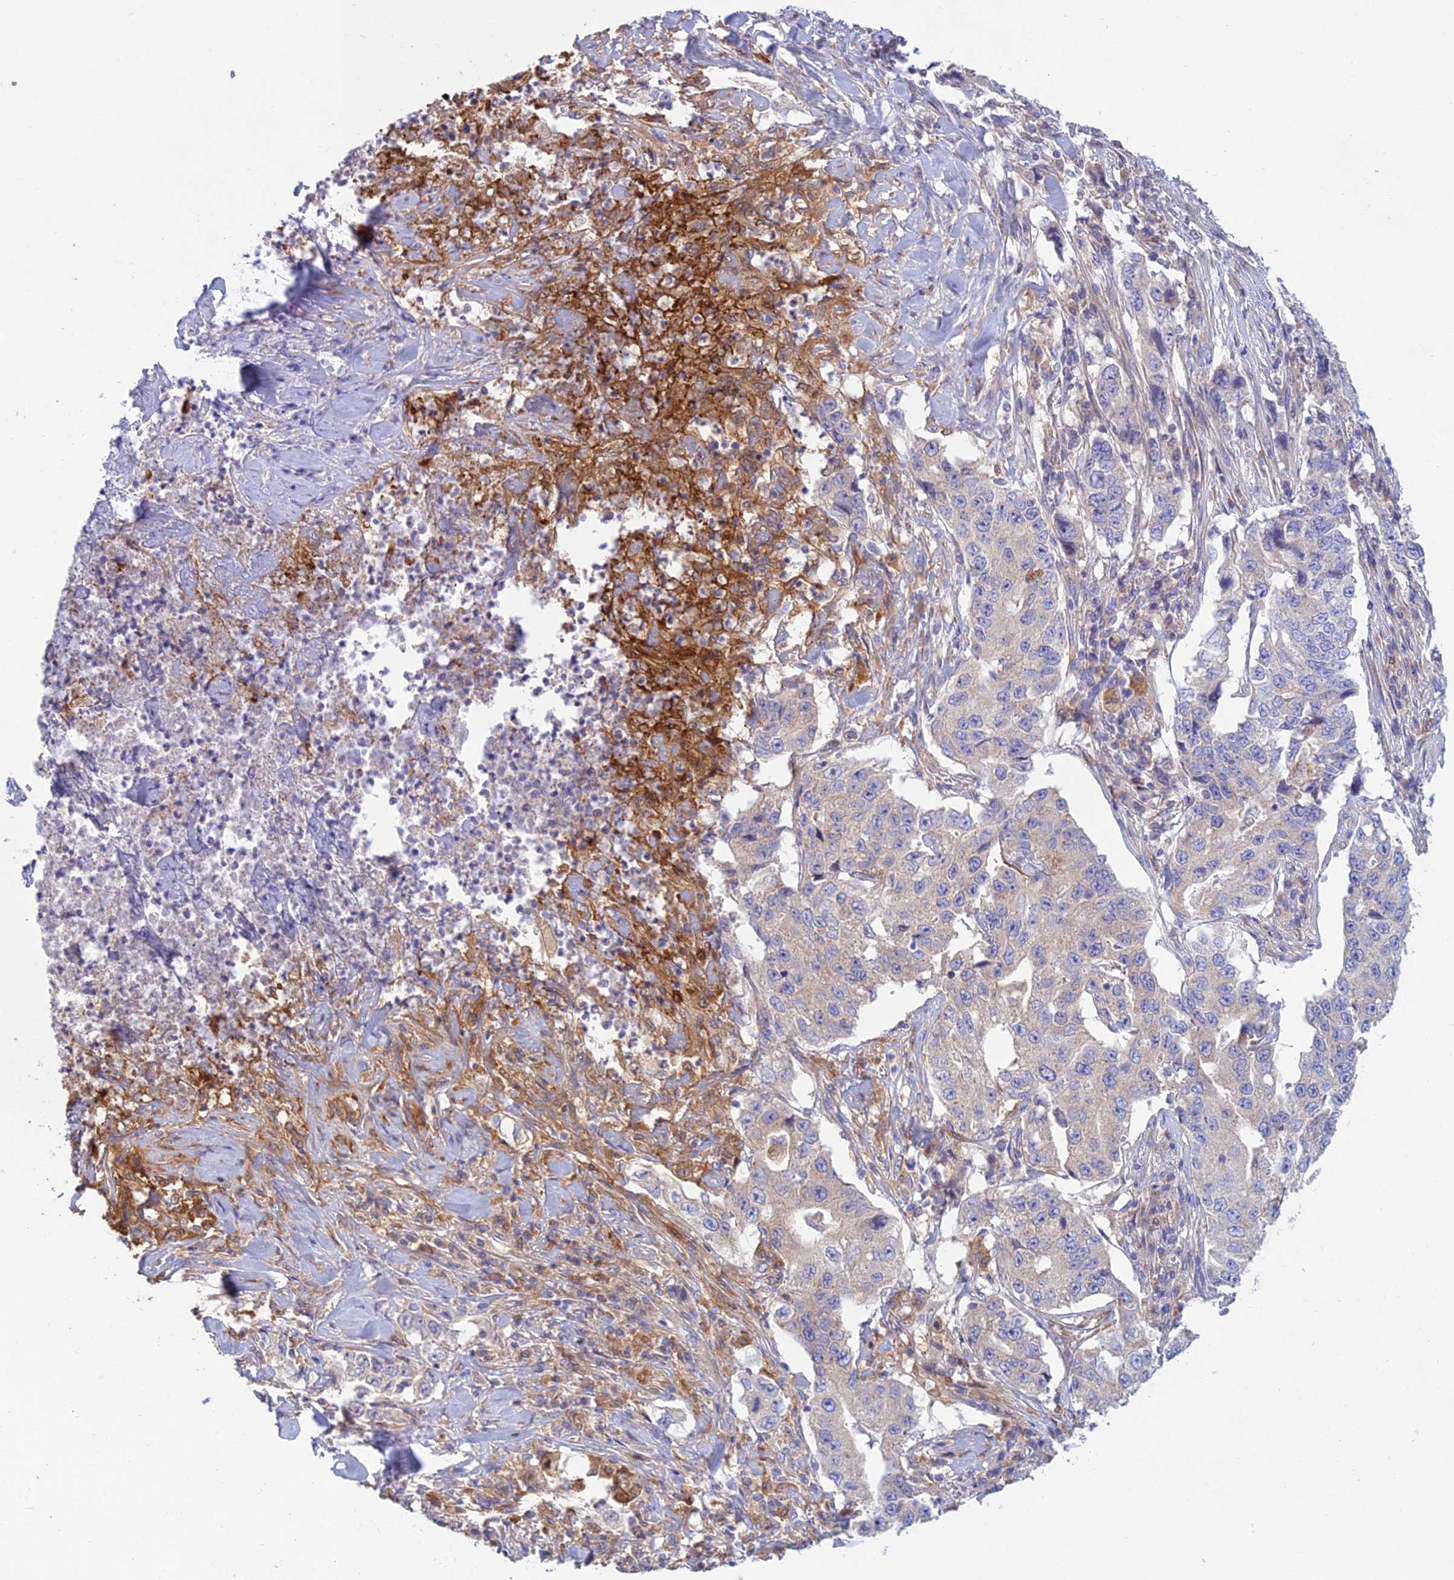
{"staining": {"intensity": "negative", "quantity": "none", "location": "none"}, "tissue": "lung cancer", "cell_type": "Tumor cells", "image_type": "cancer", "snomed": [{"axis": "morphology", "description": "Adenocarcinoma, NOS"}, {"axis": "topography", "description": "Lung"}], "caption": "IHC of human adenocarcinoma (lung) shows no positivity in tumor cells. The staining is performed using DAB brown chromogen with nuclei counter-stained in using hematoxylin.", "gene": "DUS2", "patient": {"sex": "female", "age": 51}}